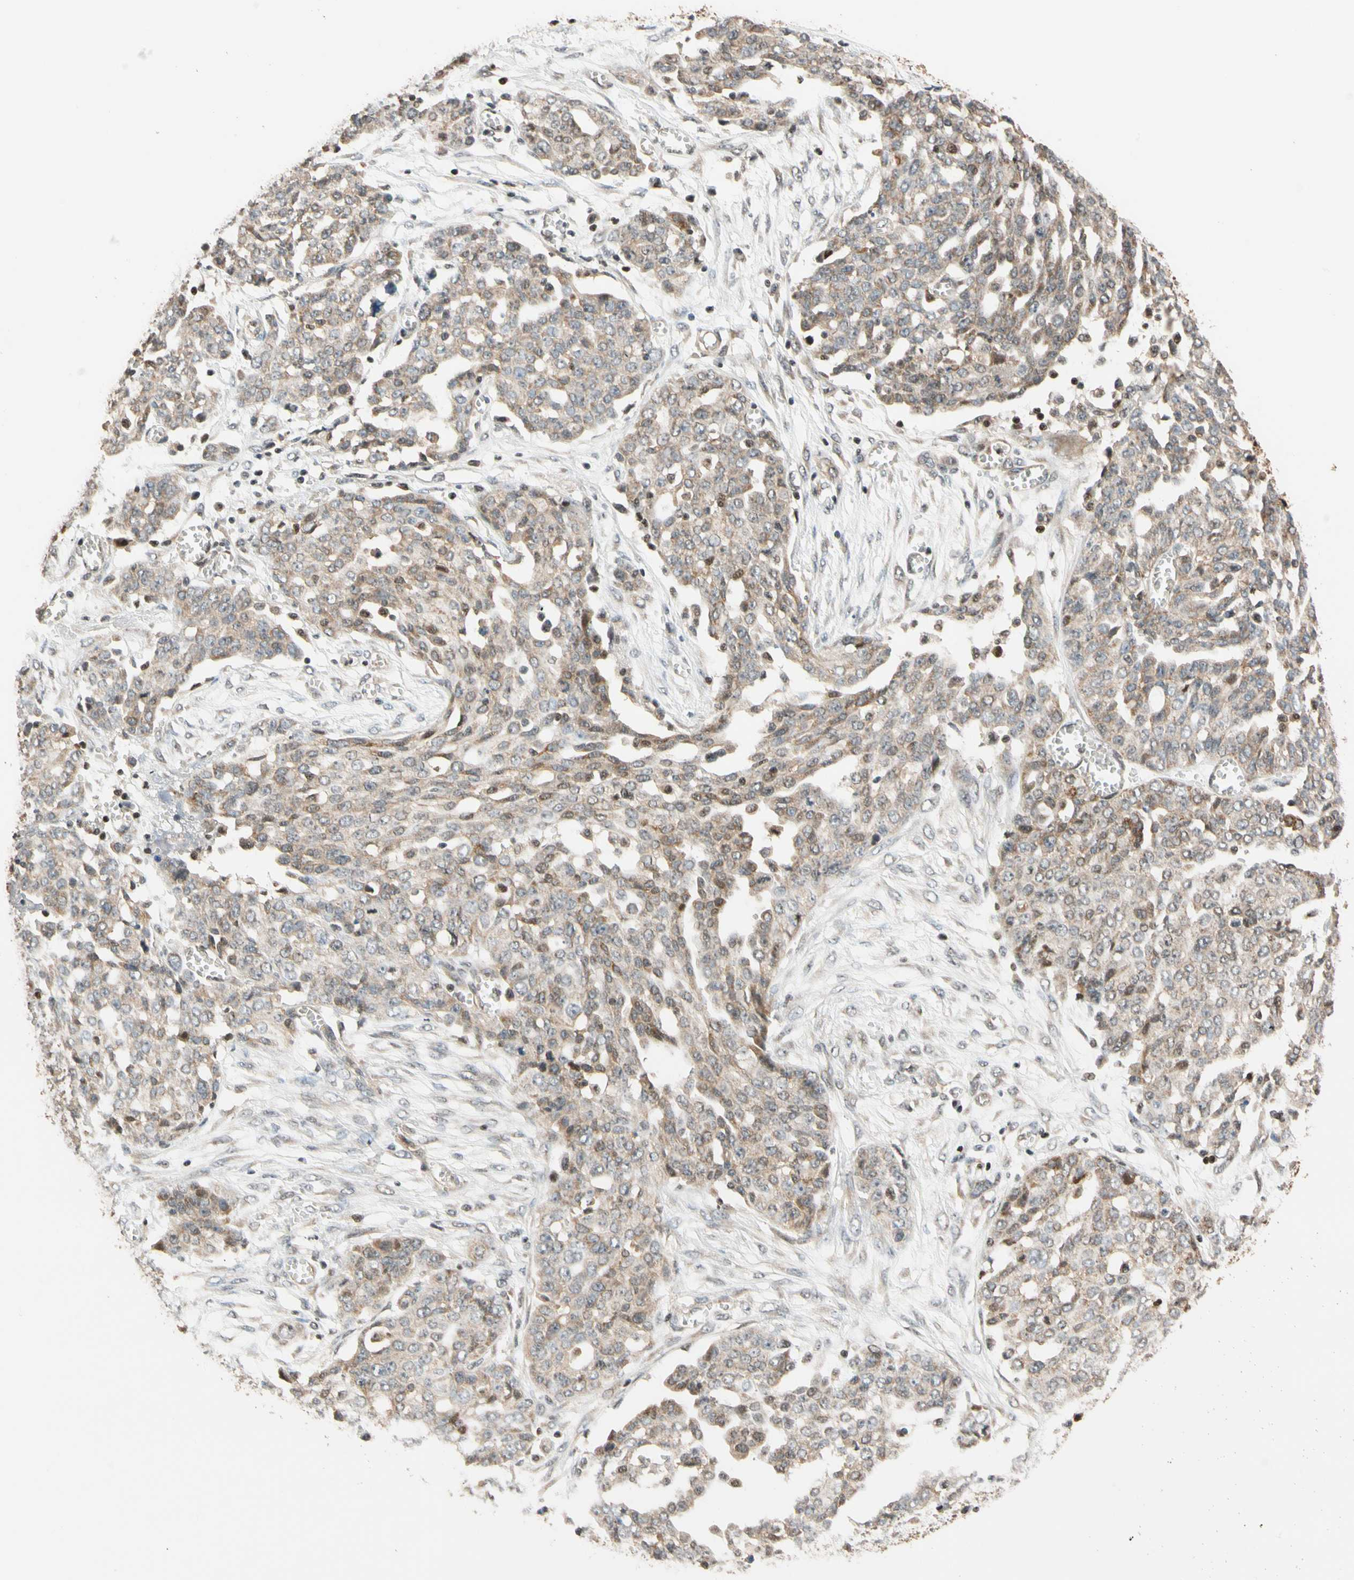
{"staining": {"intensity": "moderate", "quantity": ">75%", "location": "cytoplasmic/membranous"}, "tissue": "ovarian cancer", "cell_type": "Tumor cells", "image_type": "cancer", "snomed": [{"axis": "morphology", "description": "Cystadenocarcinoma, serous, NOS"}, {"axis": "topography", "description": "Soft tissue"}, {"axis": "topography", "description": "Ovary"}], "caption": "Tumor cells show medium levels of moderate cytoplasmic/membranous positivity in approximately >75% of cells in human ovarian cancer.", "gene": "HECW1", "patient": {"sex": "female", "age": 57}}